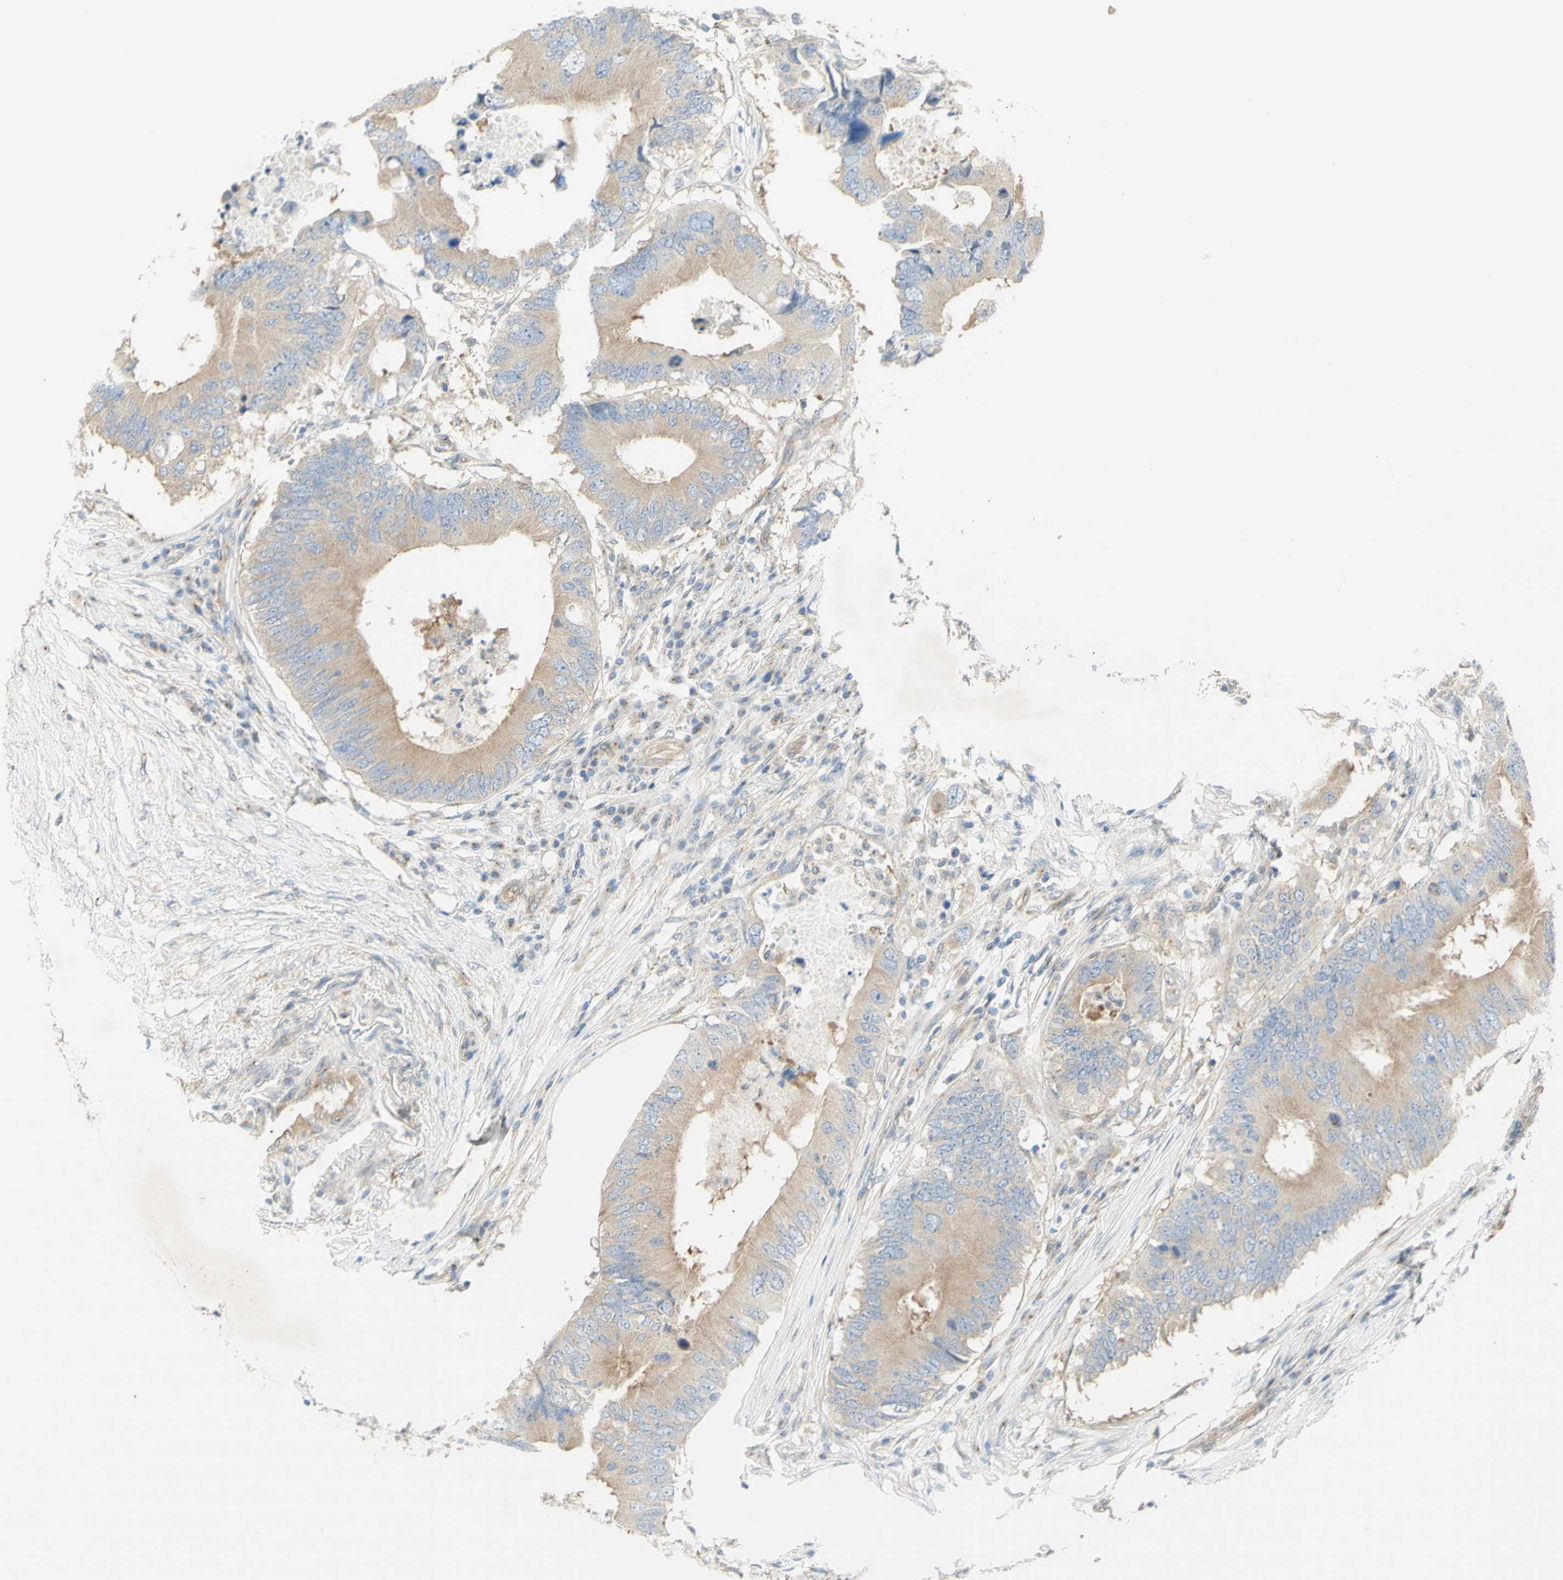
{"staining": {"intensity": "weak", "quantity": ">75%", "location": "cytoplasmic/membranous"}, "tissue": "colorectal cancer", "cell_type": "Tumor cells", "image_type": "cancer", "snomed": [{"axis": "morphology", "description": "Adenocarcinoma, NOS"}, {"axis": "topography", "description": "Colon"}], "caption": "Tumor cells reveal low levels of weak cytoplasmic/membranous positivity in about >75% of cells in human colorectal adenocarcinoma.", "gene": "DYNC1H1", "patient": {"sex": "male", "age": 71}}